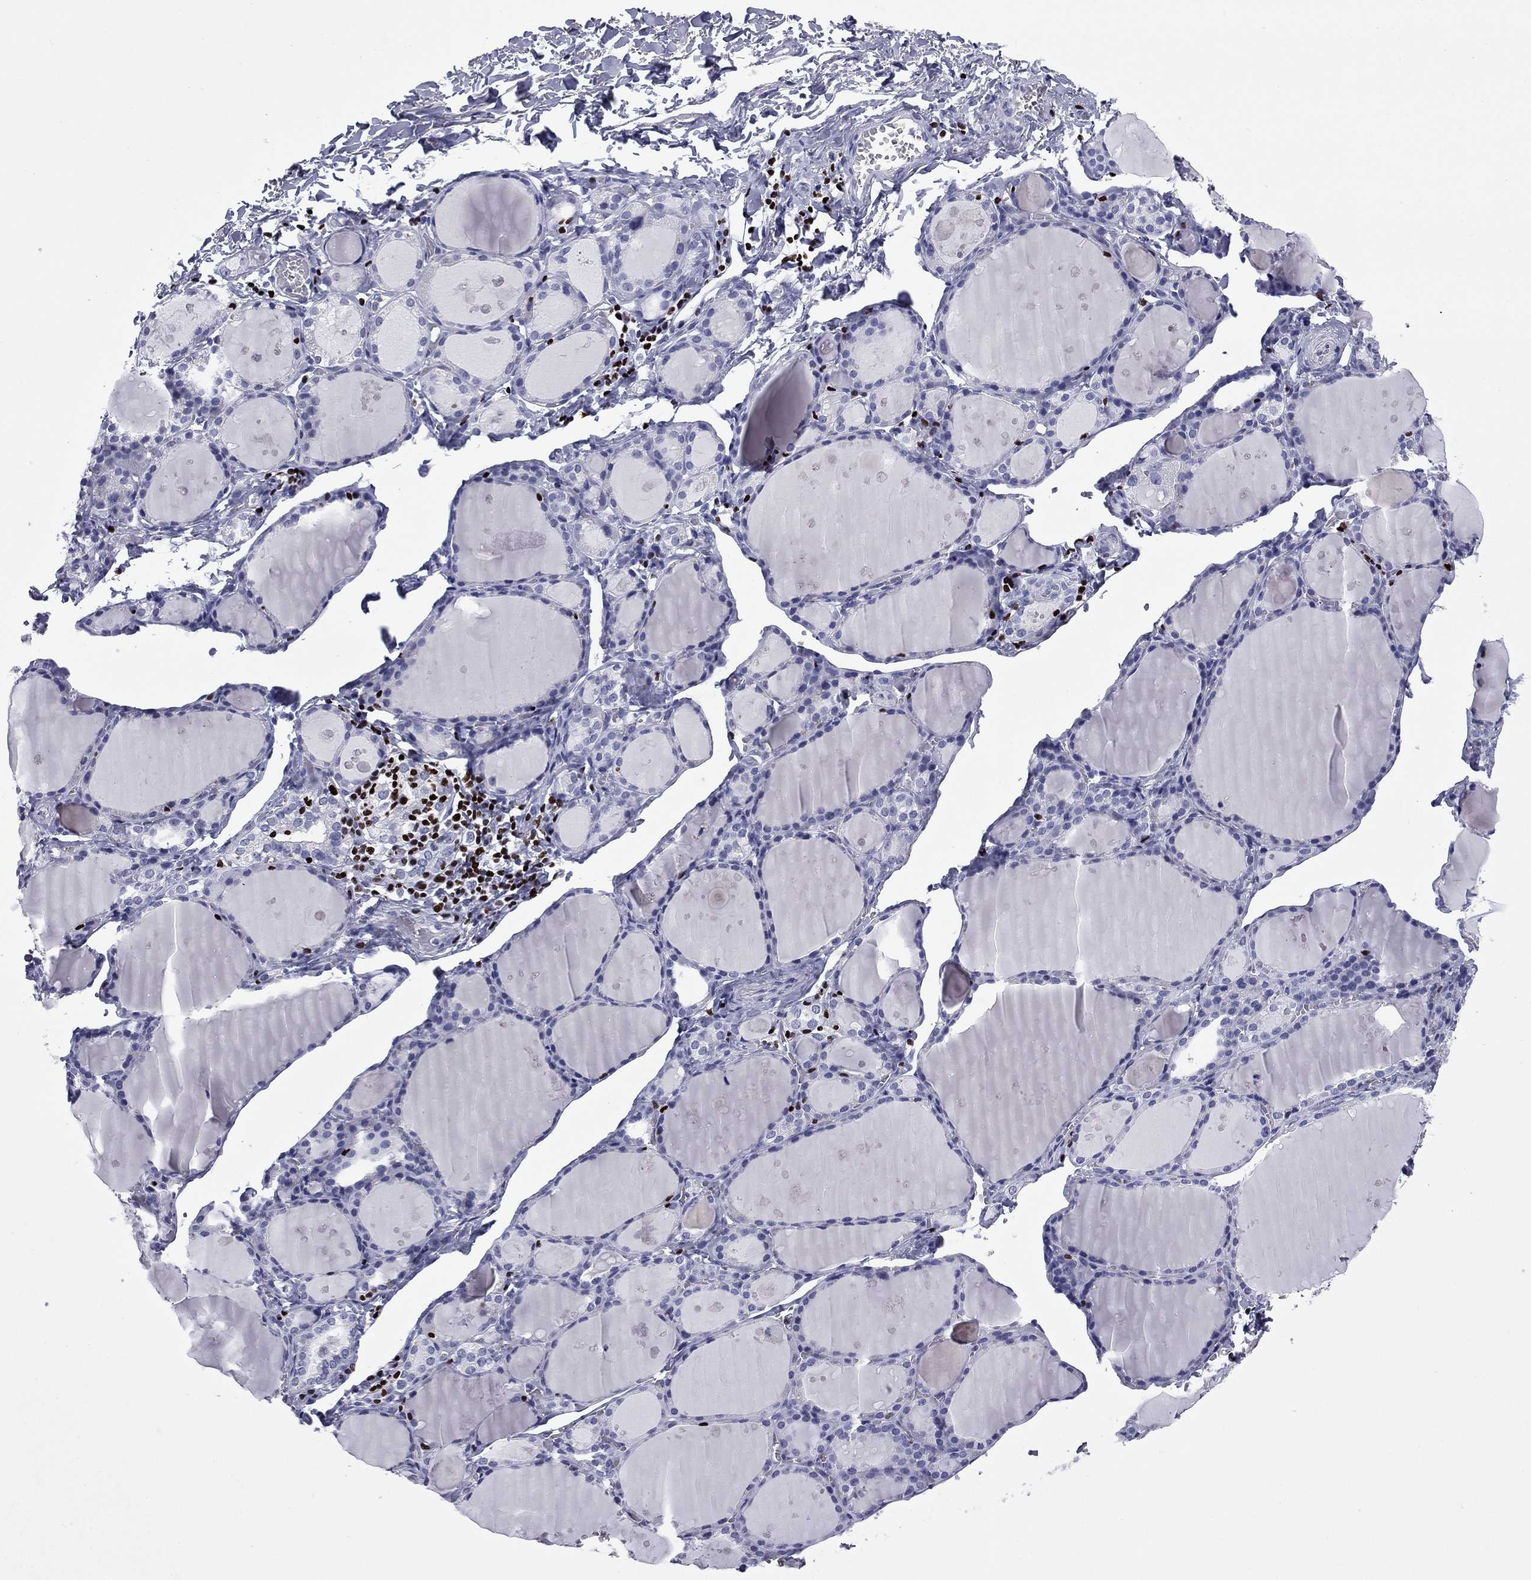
{"staining": {"intensity": "negative", "quantity": "none", "location": "none"}, "tissue": "thyroid gland", "cell_type": "Glandular cells", "image_type": "normal", "snomed": [{"axis": "morphology", "description": "Normal tissue, NOS"}, {"axis": "topography", "description": "Thyroid gland"}], "caption": "This is an immunohistochemistry photomicrograph of normal thyroid gland. There is no expression in glandular cells.", "gene": "IKZF3", "patient": {"sex": "male", "age": 68}}